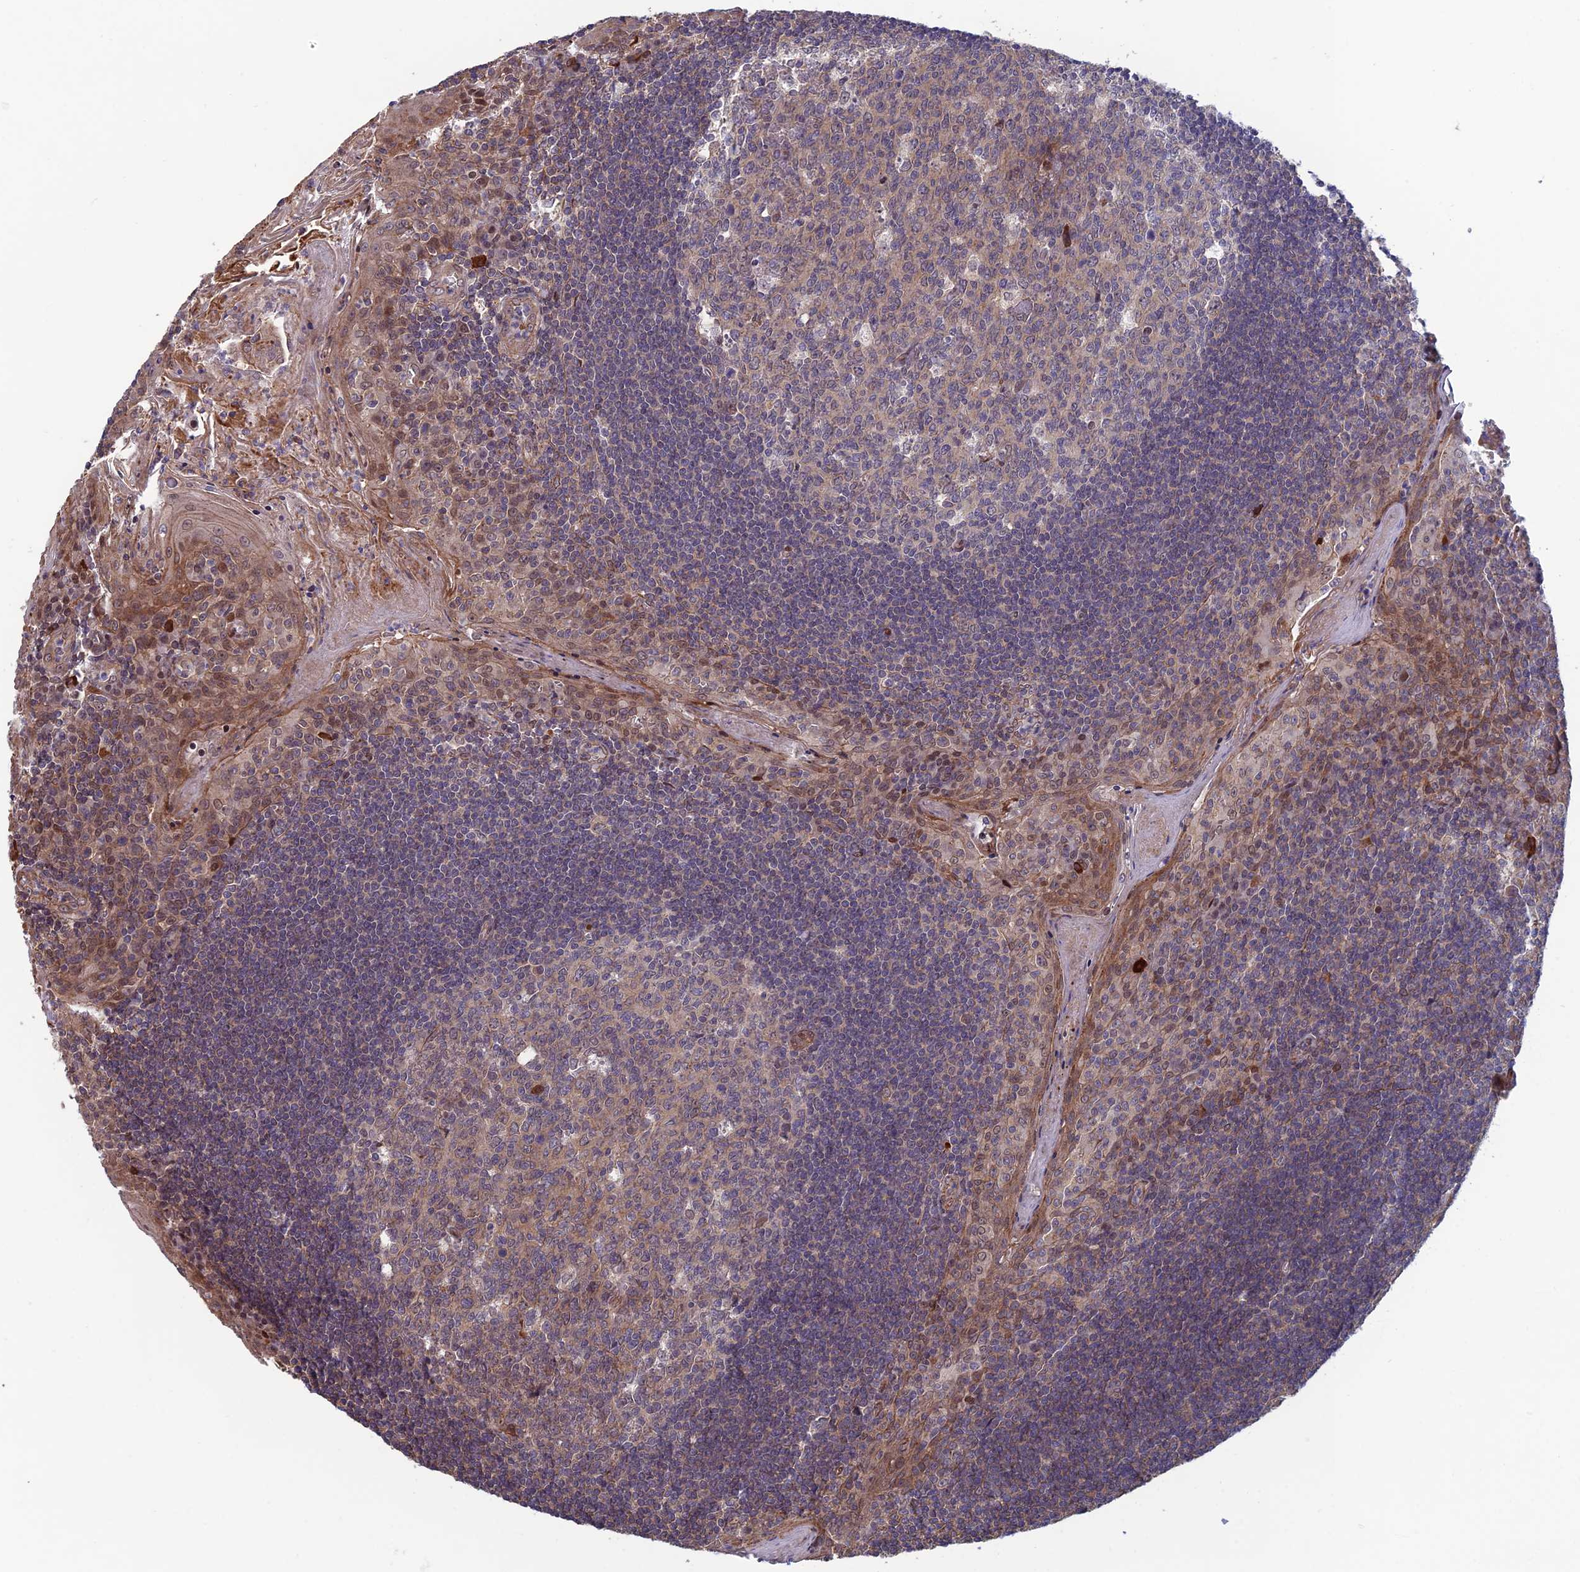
{"staining": {"intensity": "moderate", "quantity": "<25%", "location": "nuclear"}, "tissue": "tonsil", "cell_type": "Germinal center cells", "image_type": "normal", "snomed": [{"axis": "morphology", "description": "Normal tissue, NOS"}, {"axis": "topography", "description": "Tonsil"}], "caption": "This is a histology image of IHC staining of benign tonsil, which shows moderate positivity in the nuclear of germinal center cells.", "gene": "CCDC183", "patient": {"sex": "male", "age": 27}}